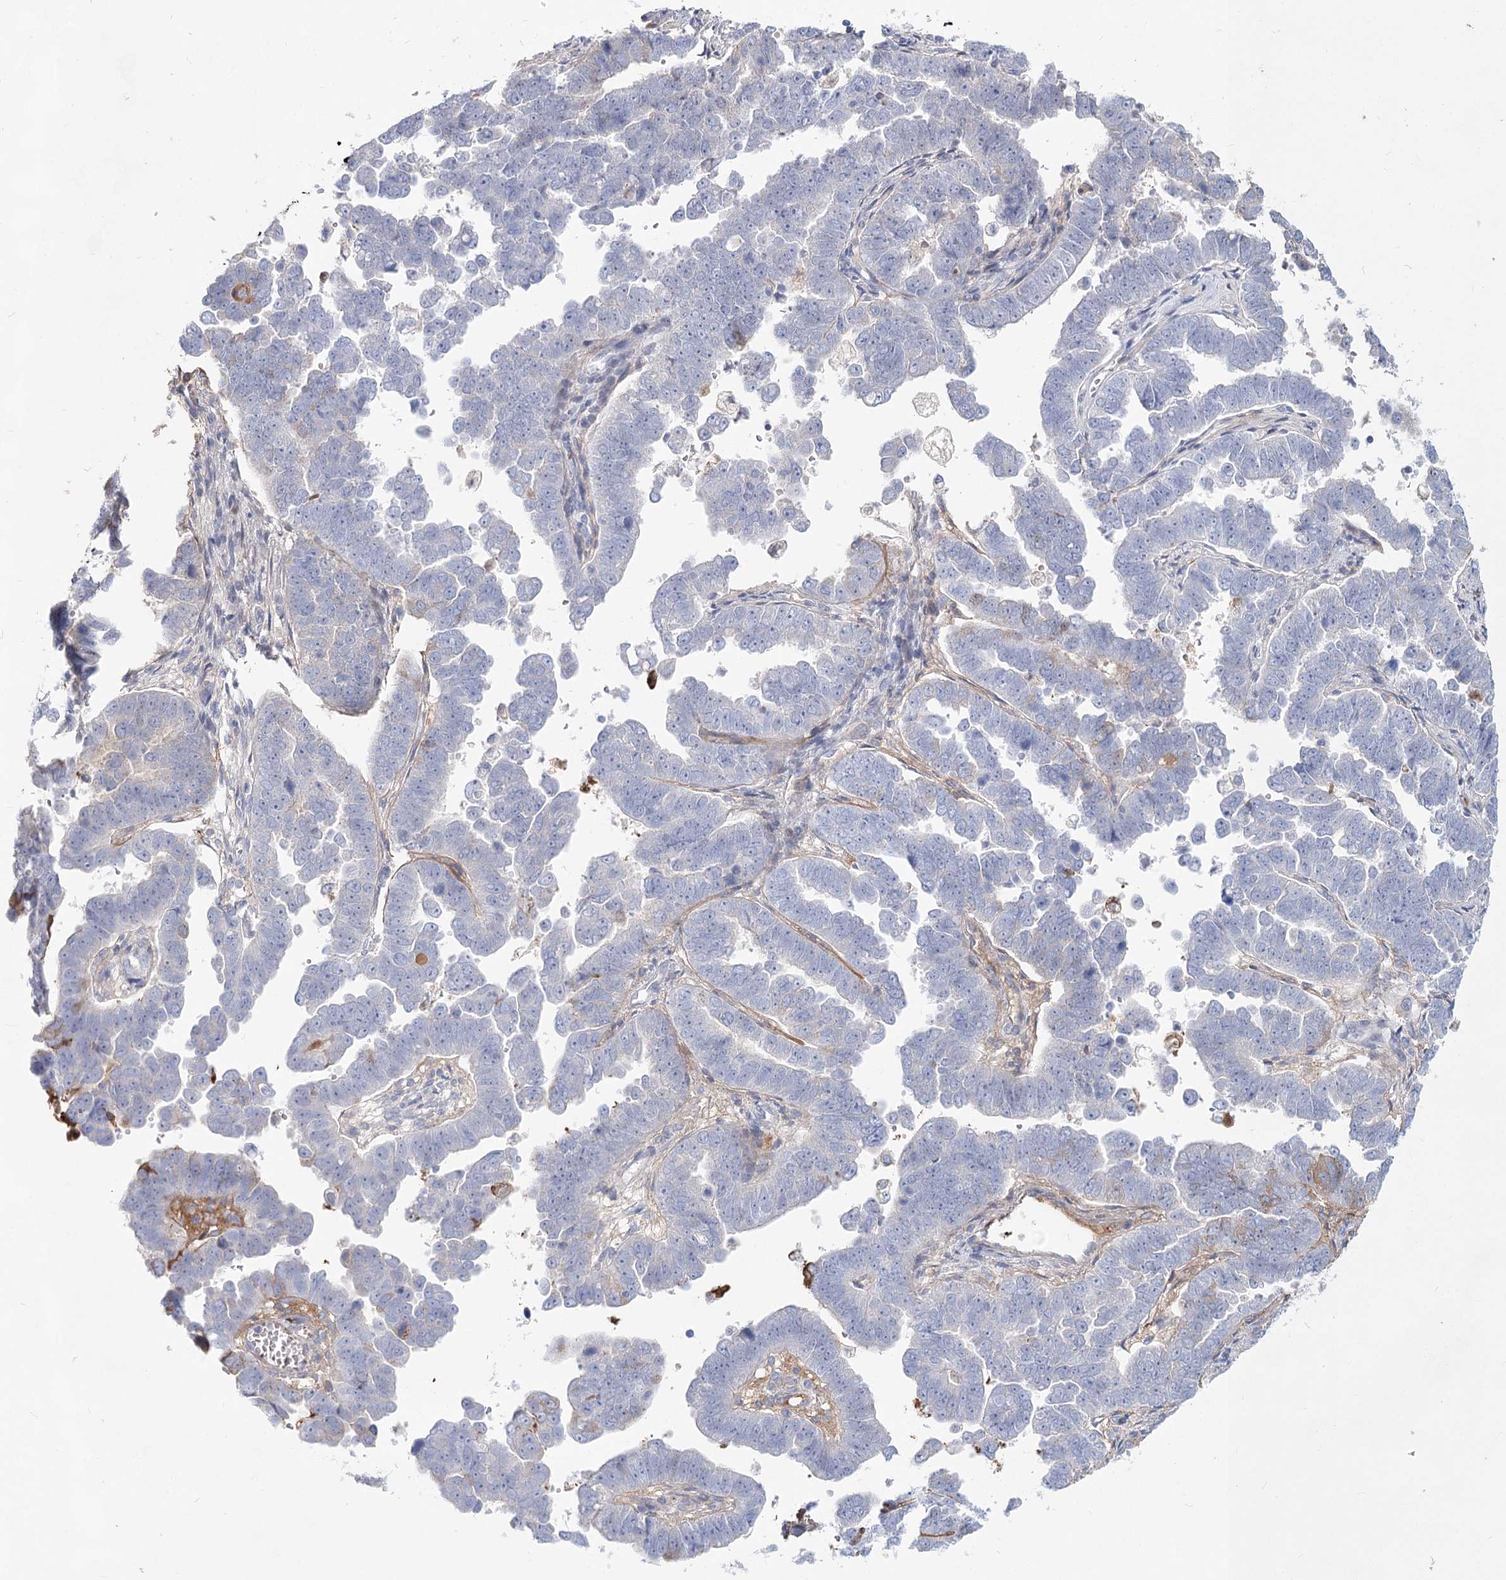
{"staining": {"intensity": "negative", "quantity": "none", "location": "none"}, "tissue": "endometrial cancer", "cell_type": "Tumor cells", "image_type": "cancer", "snomed": [{"axis": "morphology", "description": "Adenocarcinoma, NOS"}, {"axis": "topography", "description": "Endometrium"}], "caption": "A high-resolution micrograph shows IHC staining of endometrial cancer, which reveals no significant positivity in tumor cells. (Stains: DAB (3,3'-diaminobenzidine) immunohistochemistry (IHC) with hematoxylin counter stain, Microscopy: brightfield microscopy at high magnification).", "gene": "TASOR2", "patient": {"sex": "female", "age": 75}}